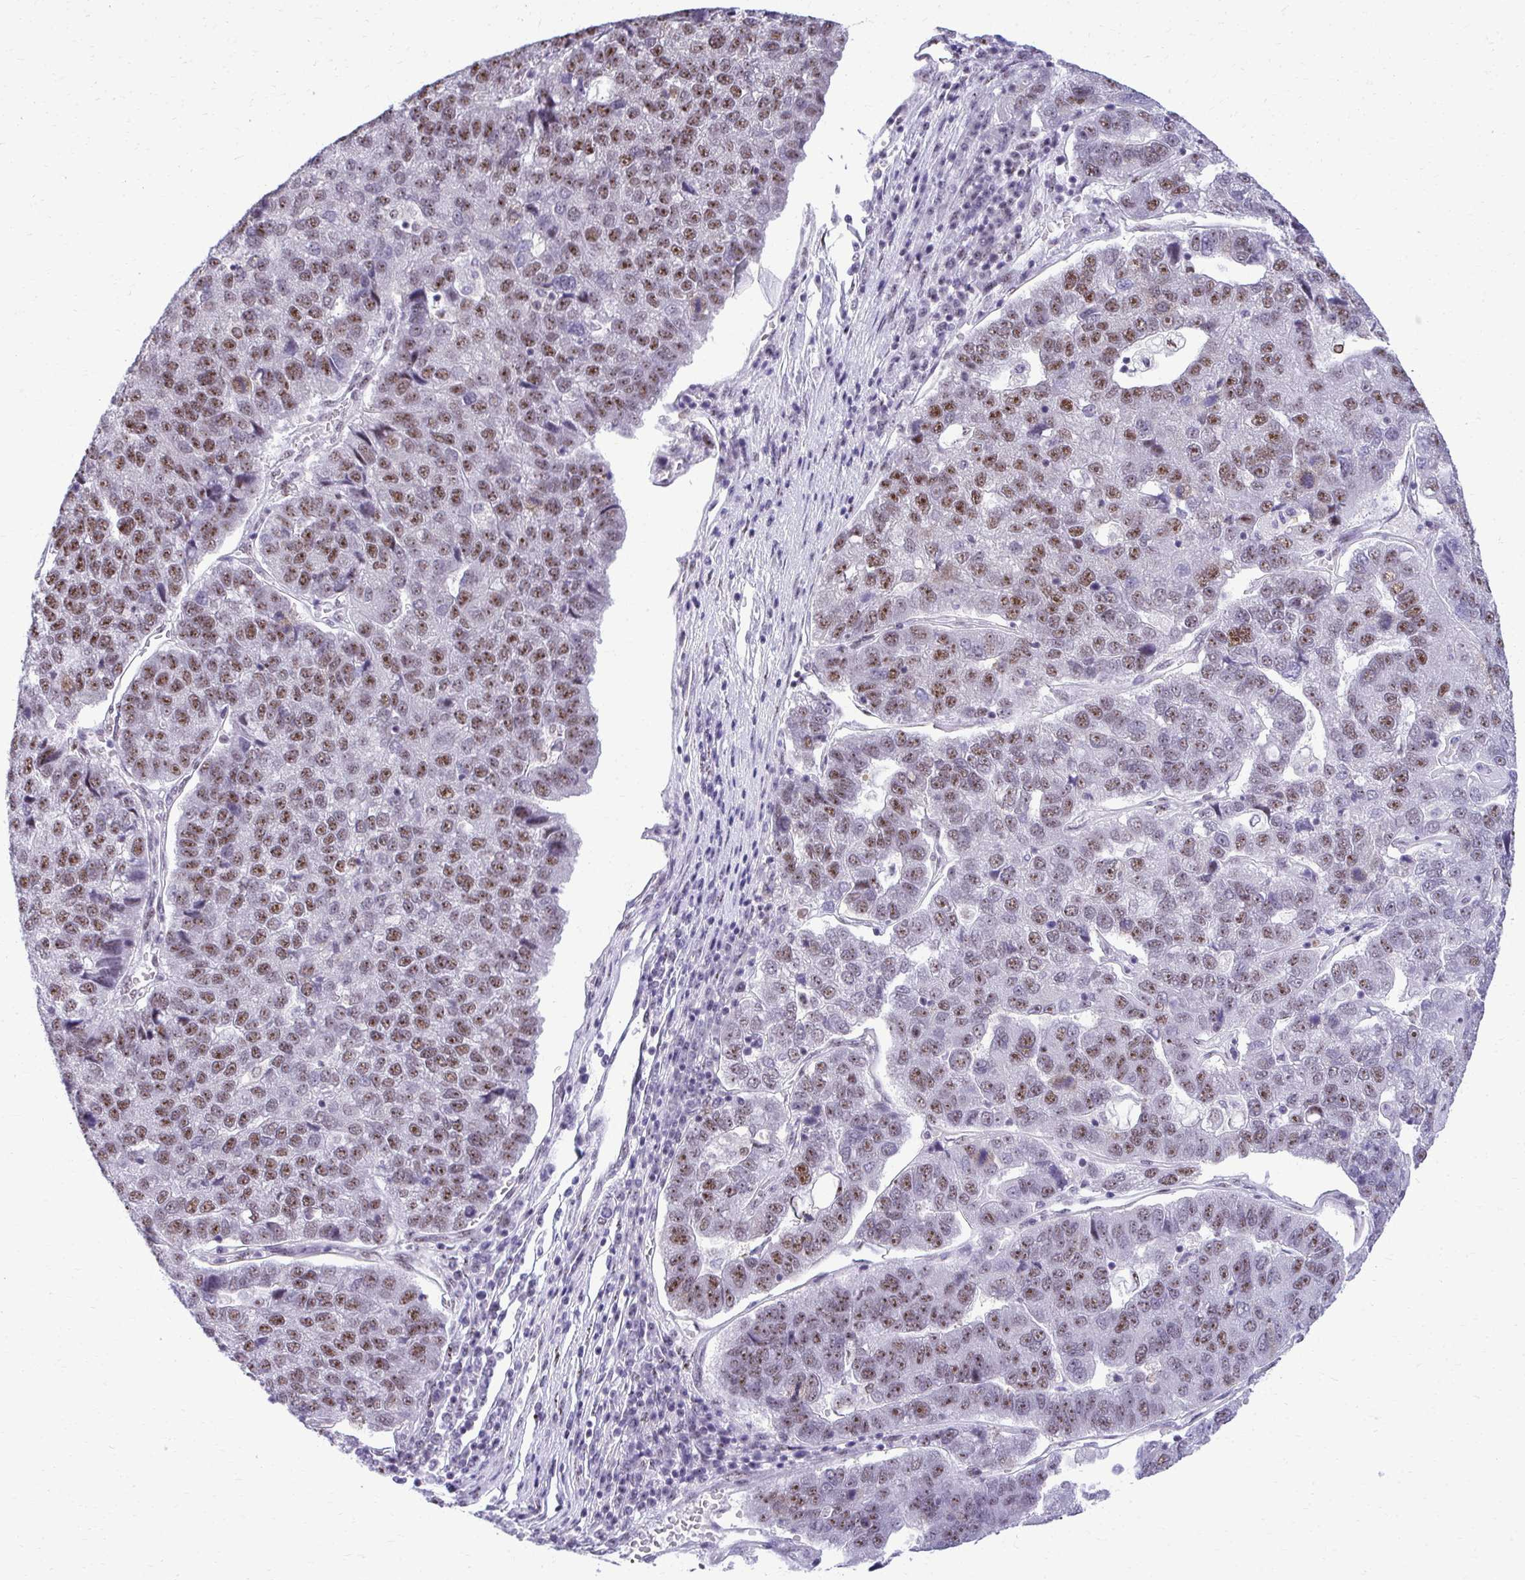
{"staining": {"intensity": "moderate", "quantity": ">75%", "location": "nuclear"}, "tissue": "pancreatic cancer", "cell_type": "Tumor cells", "image_type": "cancer", "snomed": [{"axis": "morphology", "description": "Adenocarcinoma, NOS"}, {"axis": "topography", "description": "Pancreas"}], "caption": "Pancreatic cancer tissue demonstrates moderate nuclear staining in approximately >75% of tumor cells", "gene": "PELP1", "patient": {"sex": "female", "age": 61}}